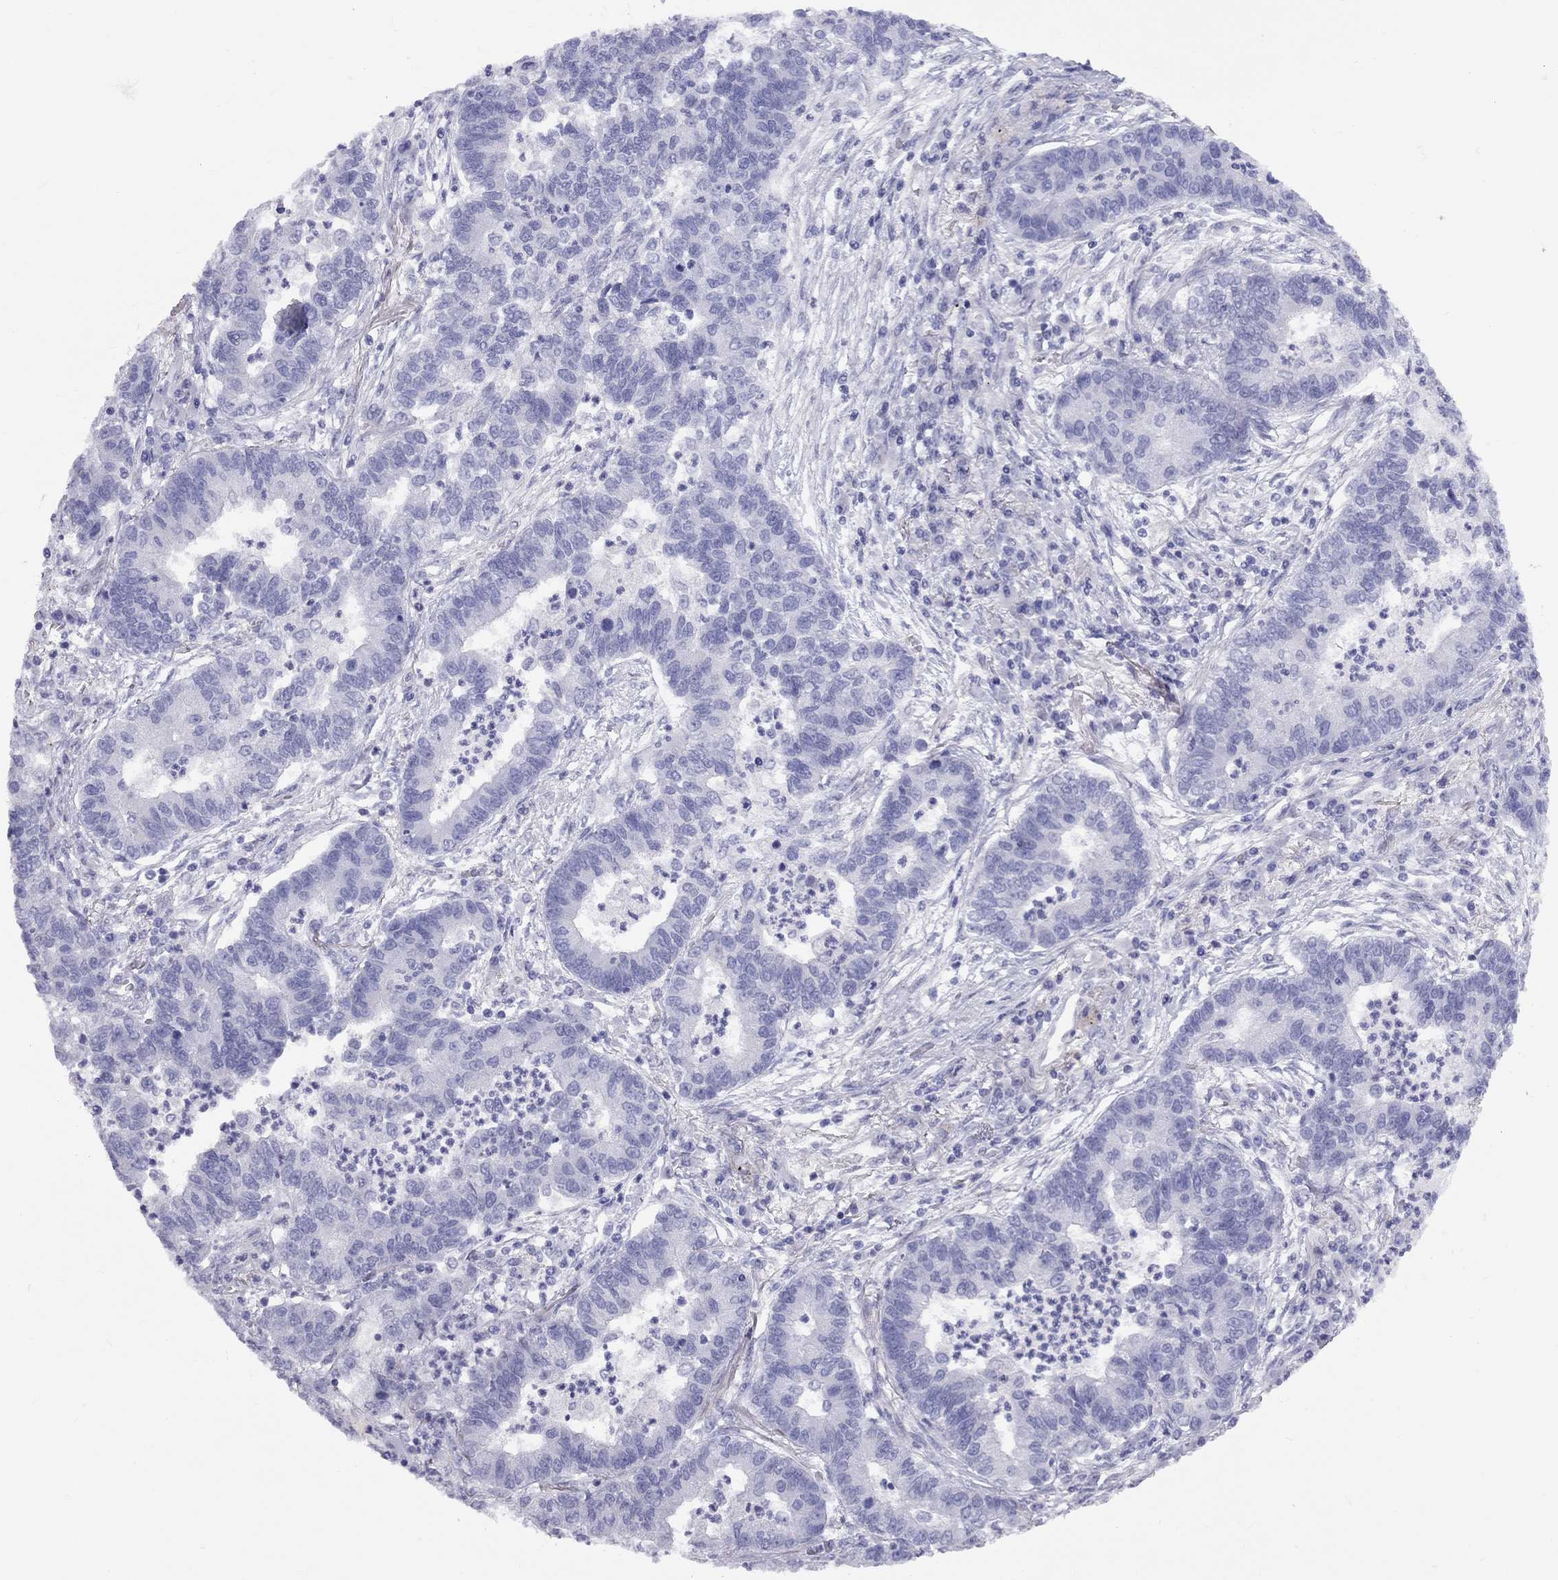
{"staining": {"intensity": "negative", "quantity": "none", "location": "none"}, "tissue": "lung cancer", "cell_type": "Tumor cells", "image_type": "cancer", "snomed": [{"axis": "morphology", "description": "Adenocarcinoma, NOS"}, {"axis": "topography", "description": "Lung"}], "caption": "Image shows no protein expression in tumor cells of lung cancer (adenocarcinoma) tissue.", "gene": "FSCN3", "patient": {"sex": "female", "age": 57}}